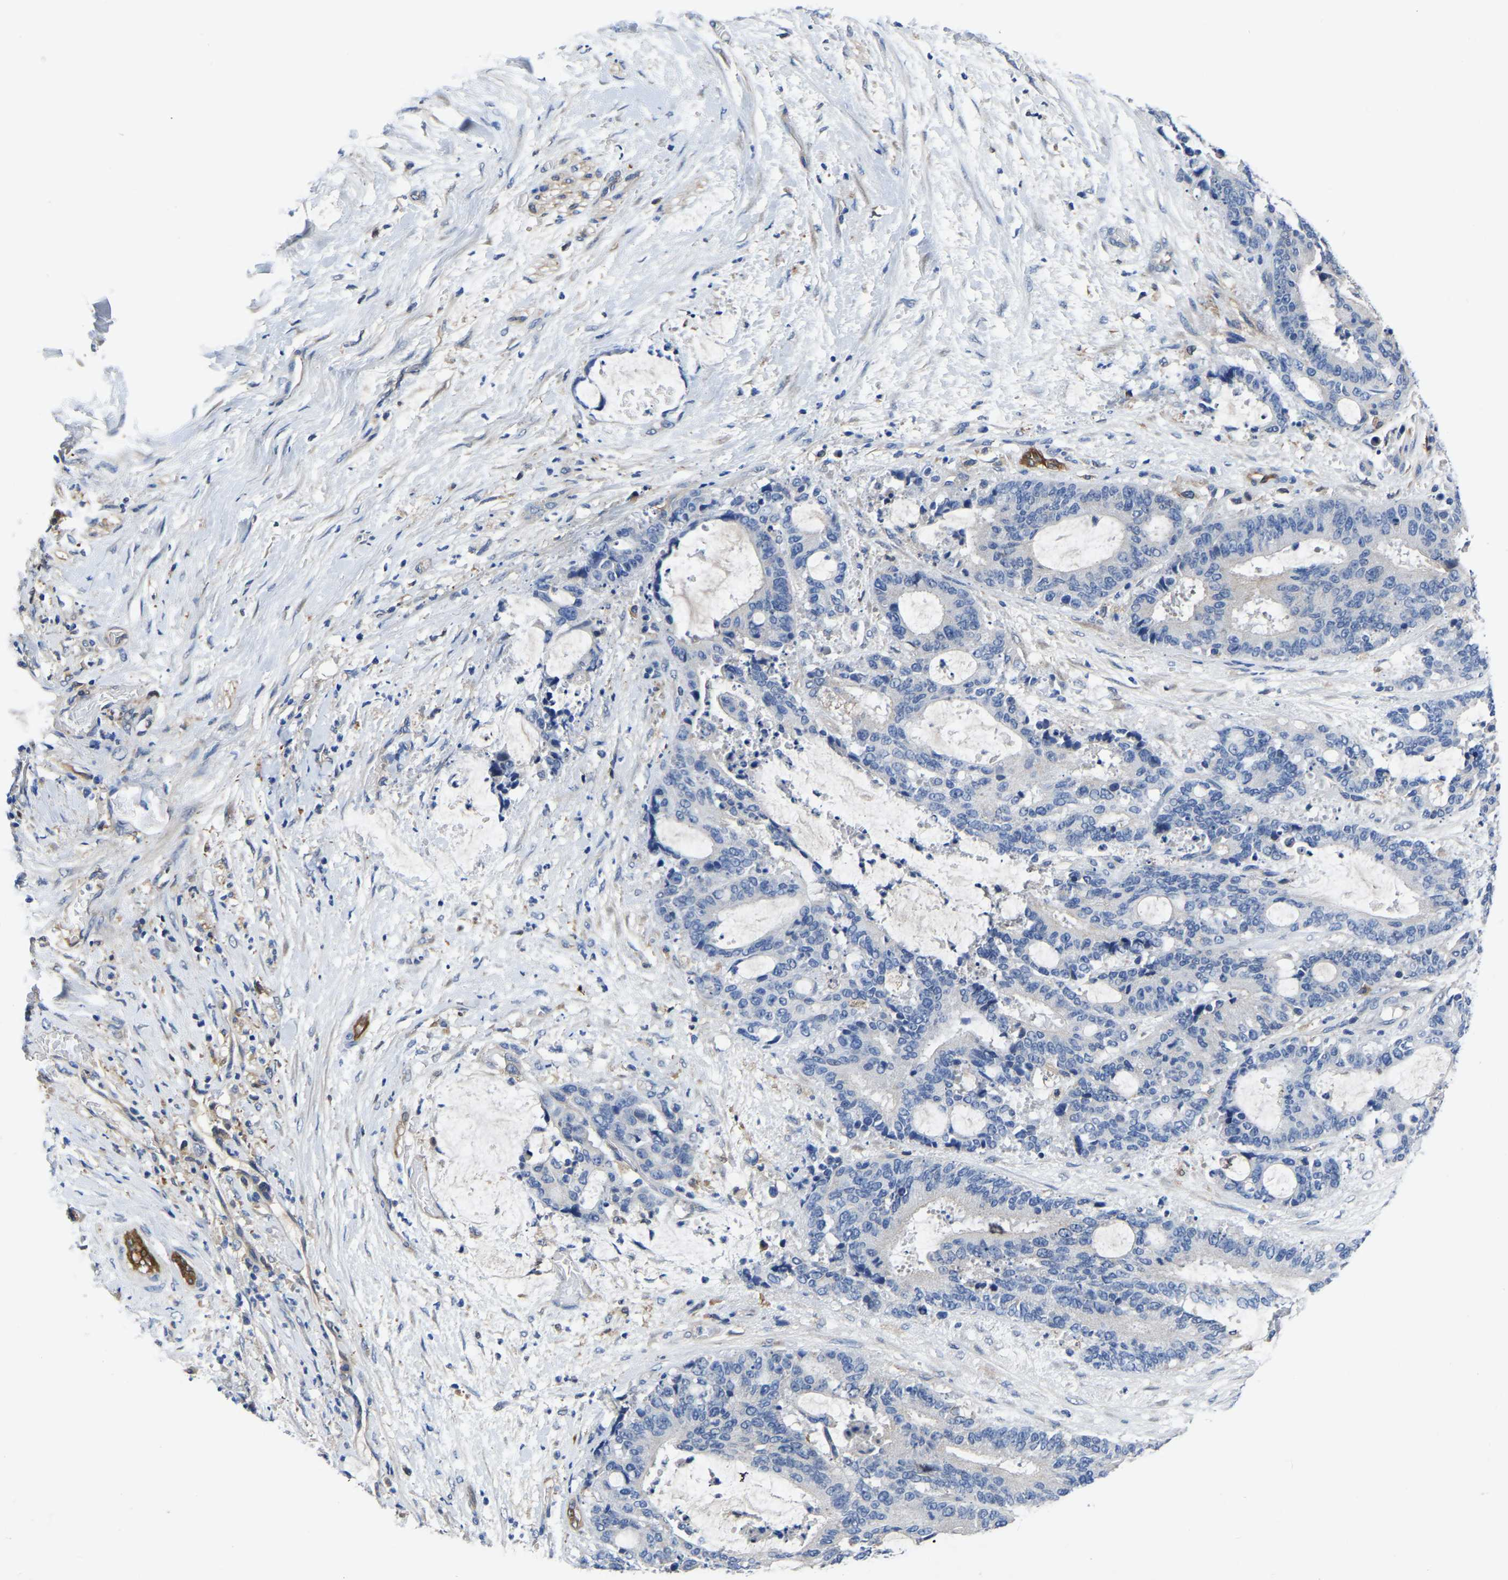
{"staining": {"intensity": "negative", "quantity": "none", "location": "none"}, "tissue": "liver cancer", "cell_type": "Tumor cells", "image_type": "cancer", "snomed": [{"axis": "morphology", "description": "Normal tissue, NOS"}, {"axis": "morphology", "description": "Cholangiocarcinoma"}, {"axis": "topography", "description": "Liver"}, {"axis": "topography", "description": "Peripheral nerve tissue"}], "caption": "DAB (3,3'-diaminobenzidine) immunohistochemical staining of human cholangiocarcinoma (liver) demonstrates no significant positivity in tumor cells. The staining is performed using DAB brown chromogen with nuclei counter-stained in using hematoxylin.", "gene": "ATG2B", "patient": {"sex": "female", "age": 73}}